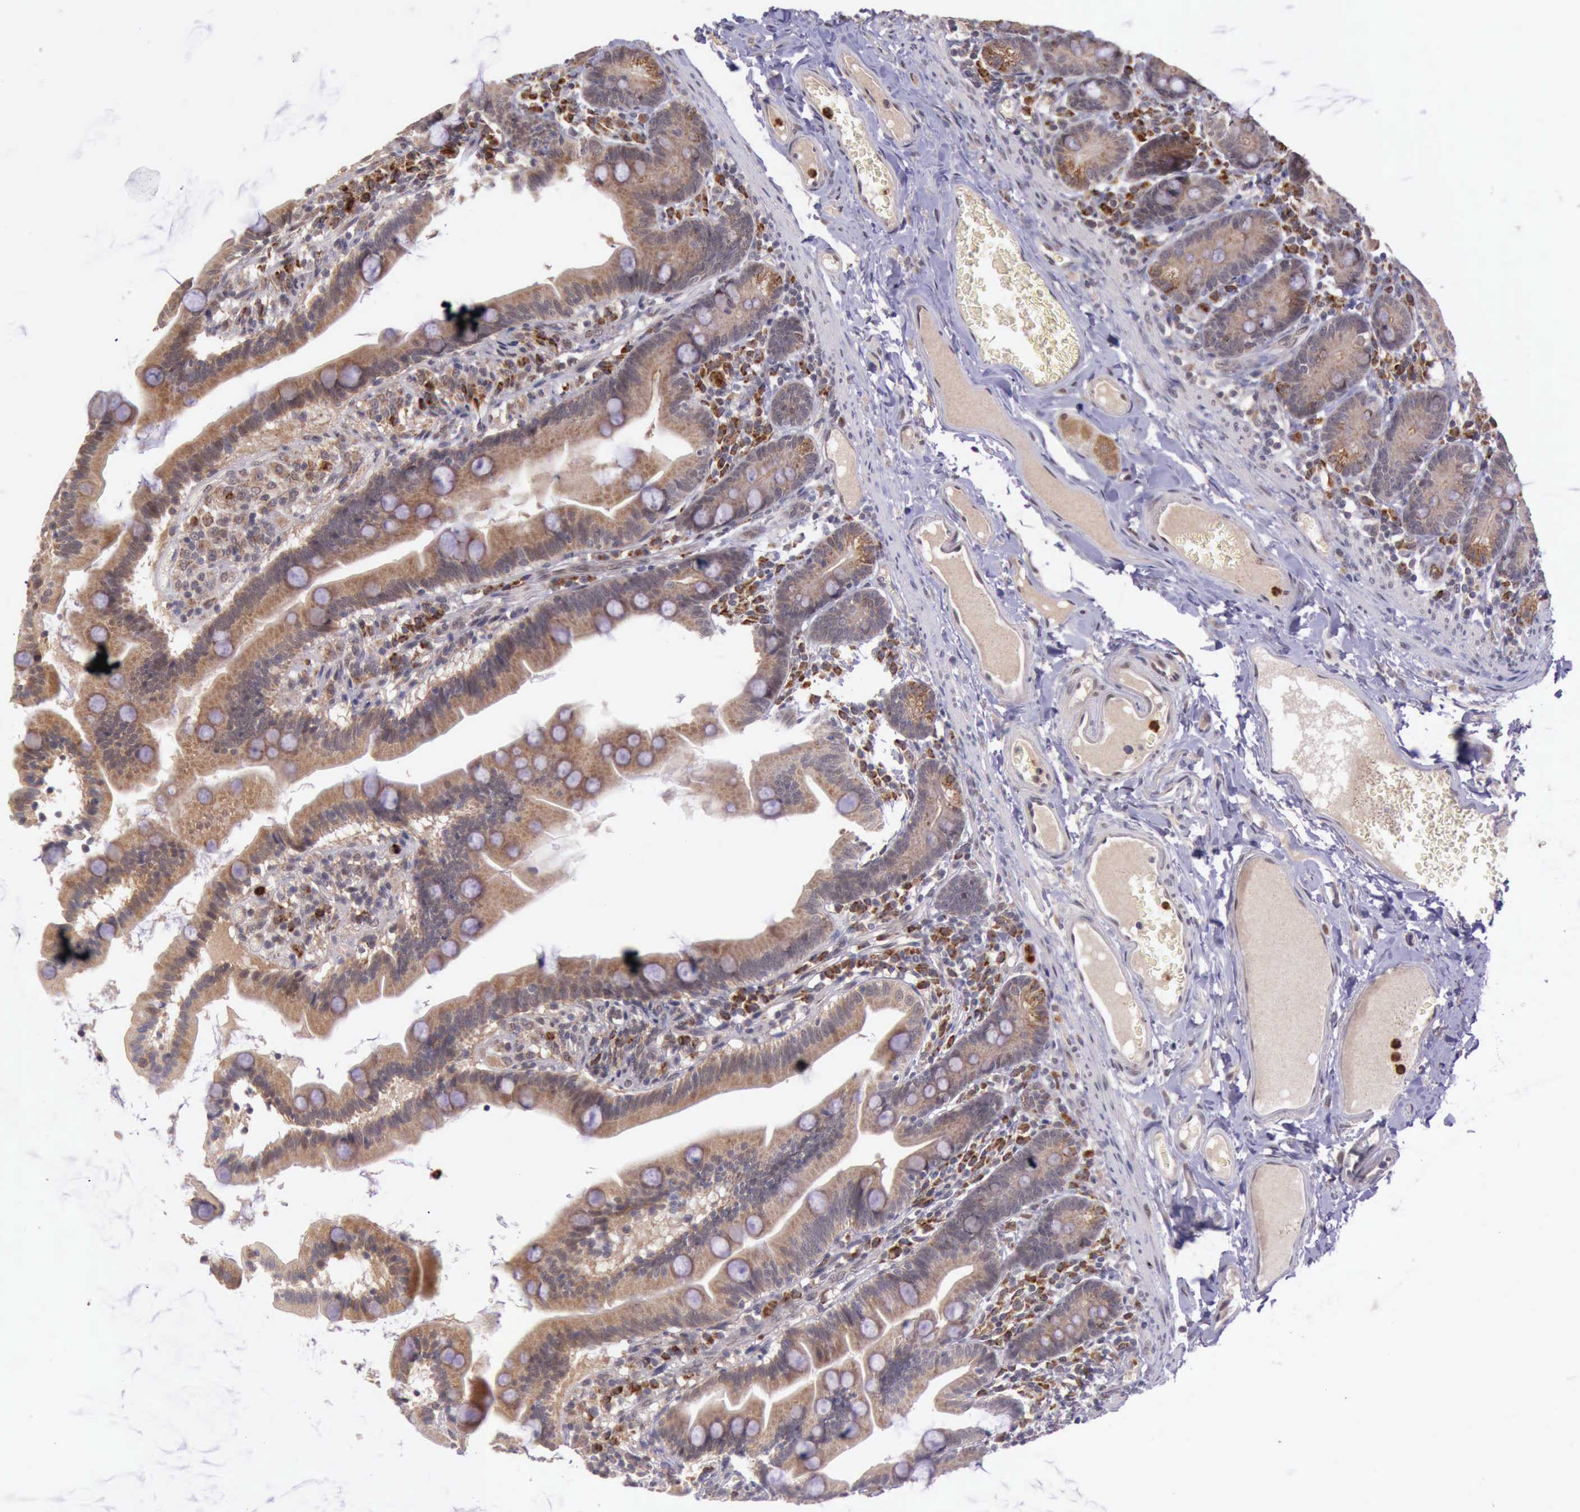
{"staining": {"intensity": "strong", "quantity": ">75%", "location": "cytoplasmic/membranous"}, "tissue": "duodenum", "cell_type": "Glandular cells", "image_type": "normal", "snomed": [{"axis": "morphology", "description": "Normal tissue, NOS"}, {"axis": "topography", "description": "Duodenum"}], "caption": "Immunohistochemistry (IHC) (DAB) staining of unremarkable human duodenum reveals strong cytoplasmic/membranous protein expression in approximately >75% of glandular cells.", "gene": "ARMCX3", "patient": {"sex": "female", "age": 75}}